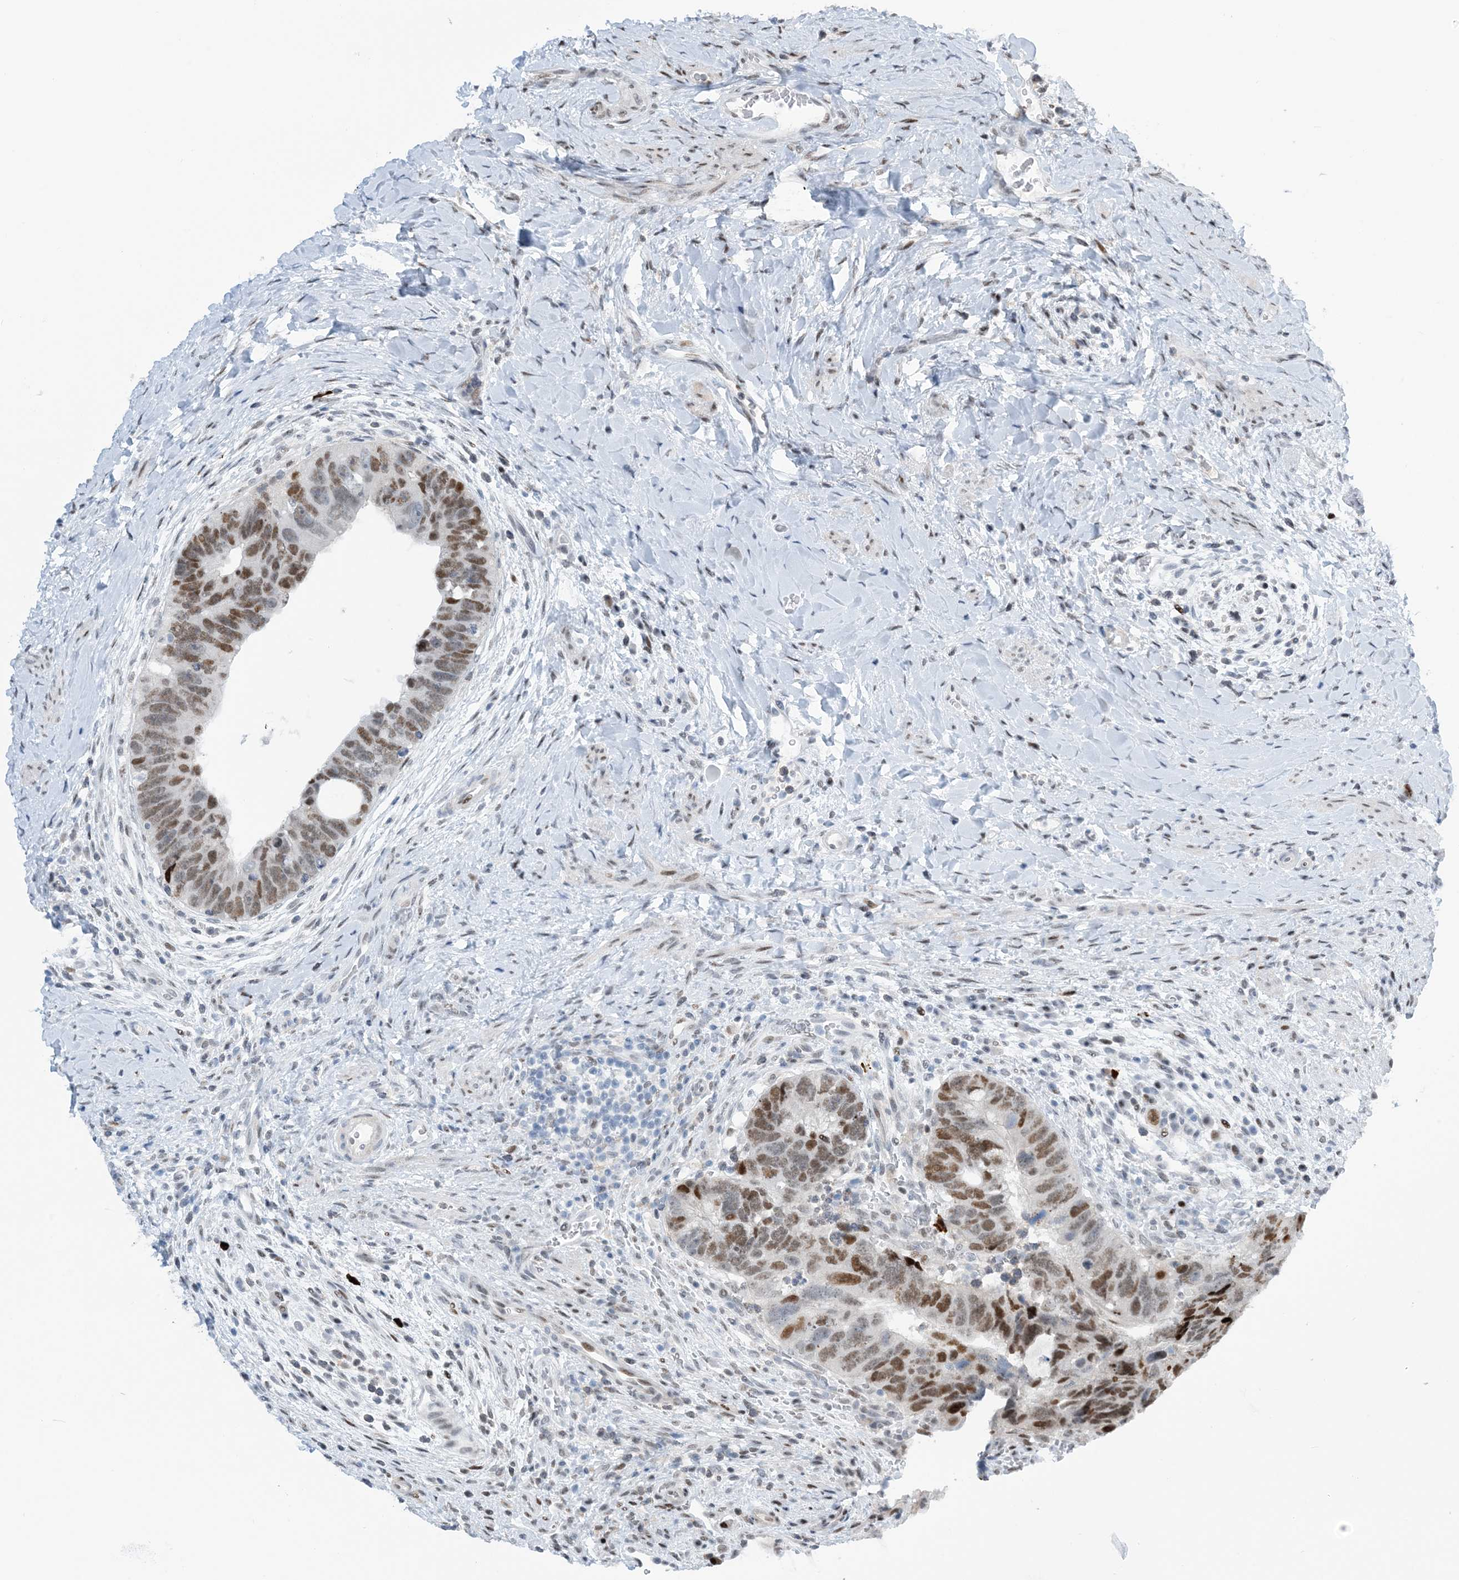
{"staining": {"intensity": "moderate", "quantity": ">75%", "location": "nuclear"}, "tissue": "colorectal cancer", "cell_type": "Tumor cells", "image_type": "cancer", "snomed": [{"axis": "morphology", "description": "Adenocarcinoma, NOS"}, {"axis": "topography", "description": "Rectum"}], "caption": "Immunohistochemistry (IHC) (DAB (3,3'-diaminobenzidine)) staining of human colorectal adenocarcinoma demonstrates moderate nuclear protein staining in approximately >75% of tumor cells.", "gene": "HEMK1", "patient": {"sex": "male", "age": 59}}